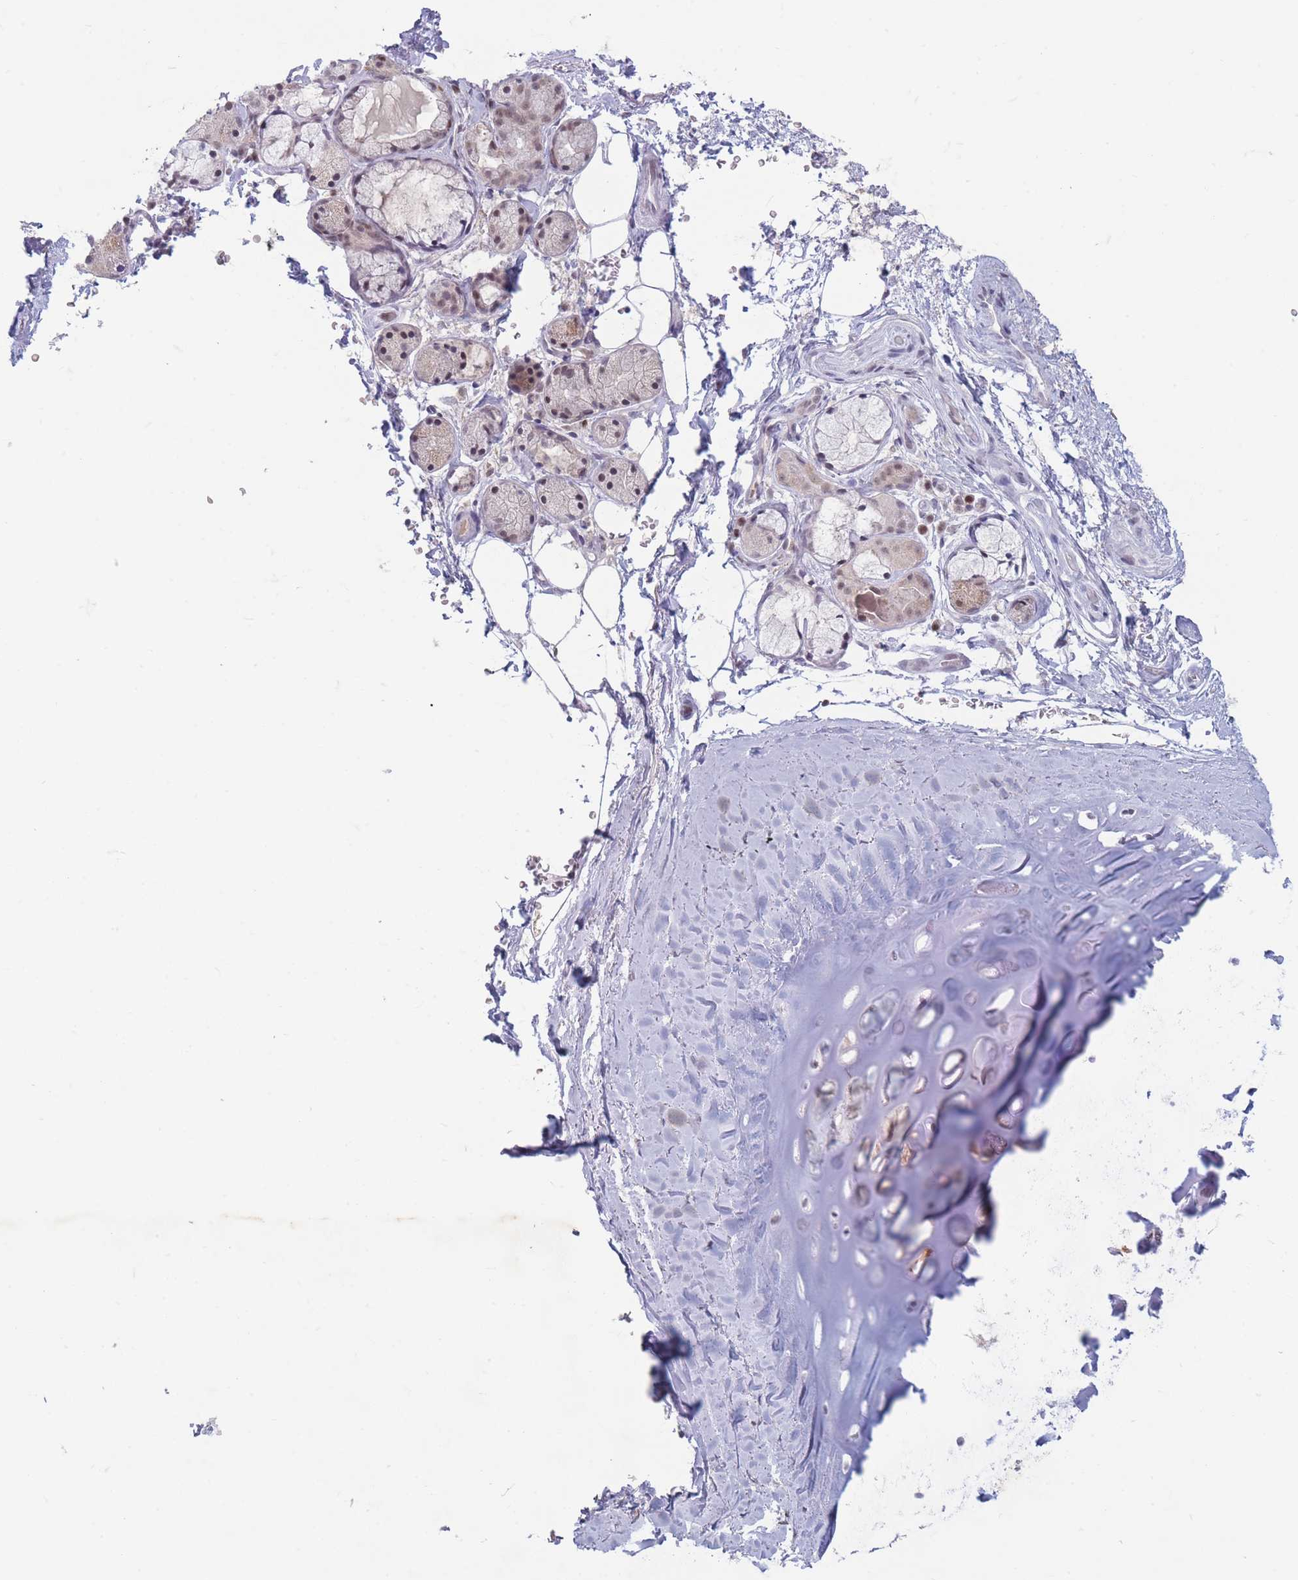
{"staining": {"intensity": "negative", "quantity": "none", "location": "none"}, "tissue": "adipose tissue", "cell_type": "Adipocytes", "image_type": "normal", "snomed": [{"axis": "morphology", "description": "Normal tissue, NOS"}, {"axis": "topography", "description": "Cartilage tissue"}, {"axis": "topography", "description": "Bronchus"}], "caption": "DAB (3,3'-diaminobenzidine) immunohistochemical staining of normal adipose tissue demonstrates no significant positivity in adipocytes.", "gene": "ARID3B", "patient": {"sex": "female", "age": 72}}